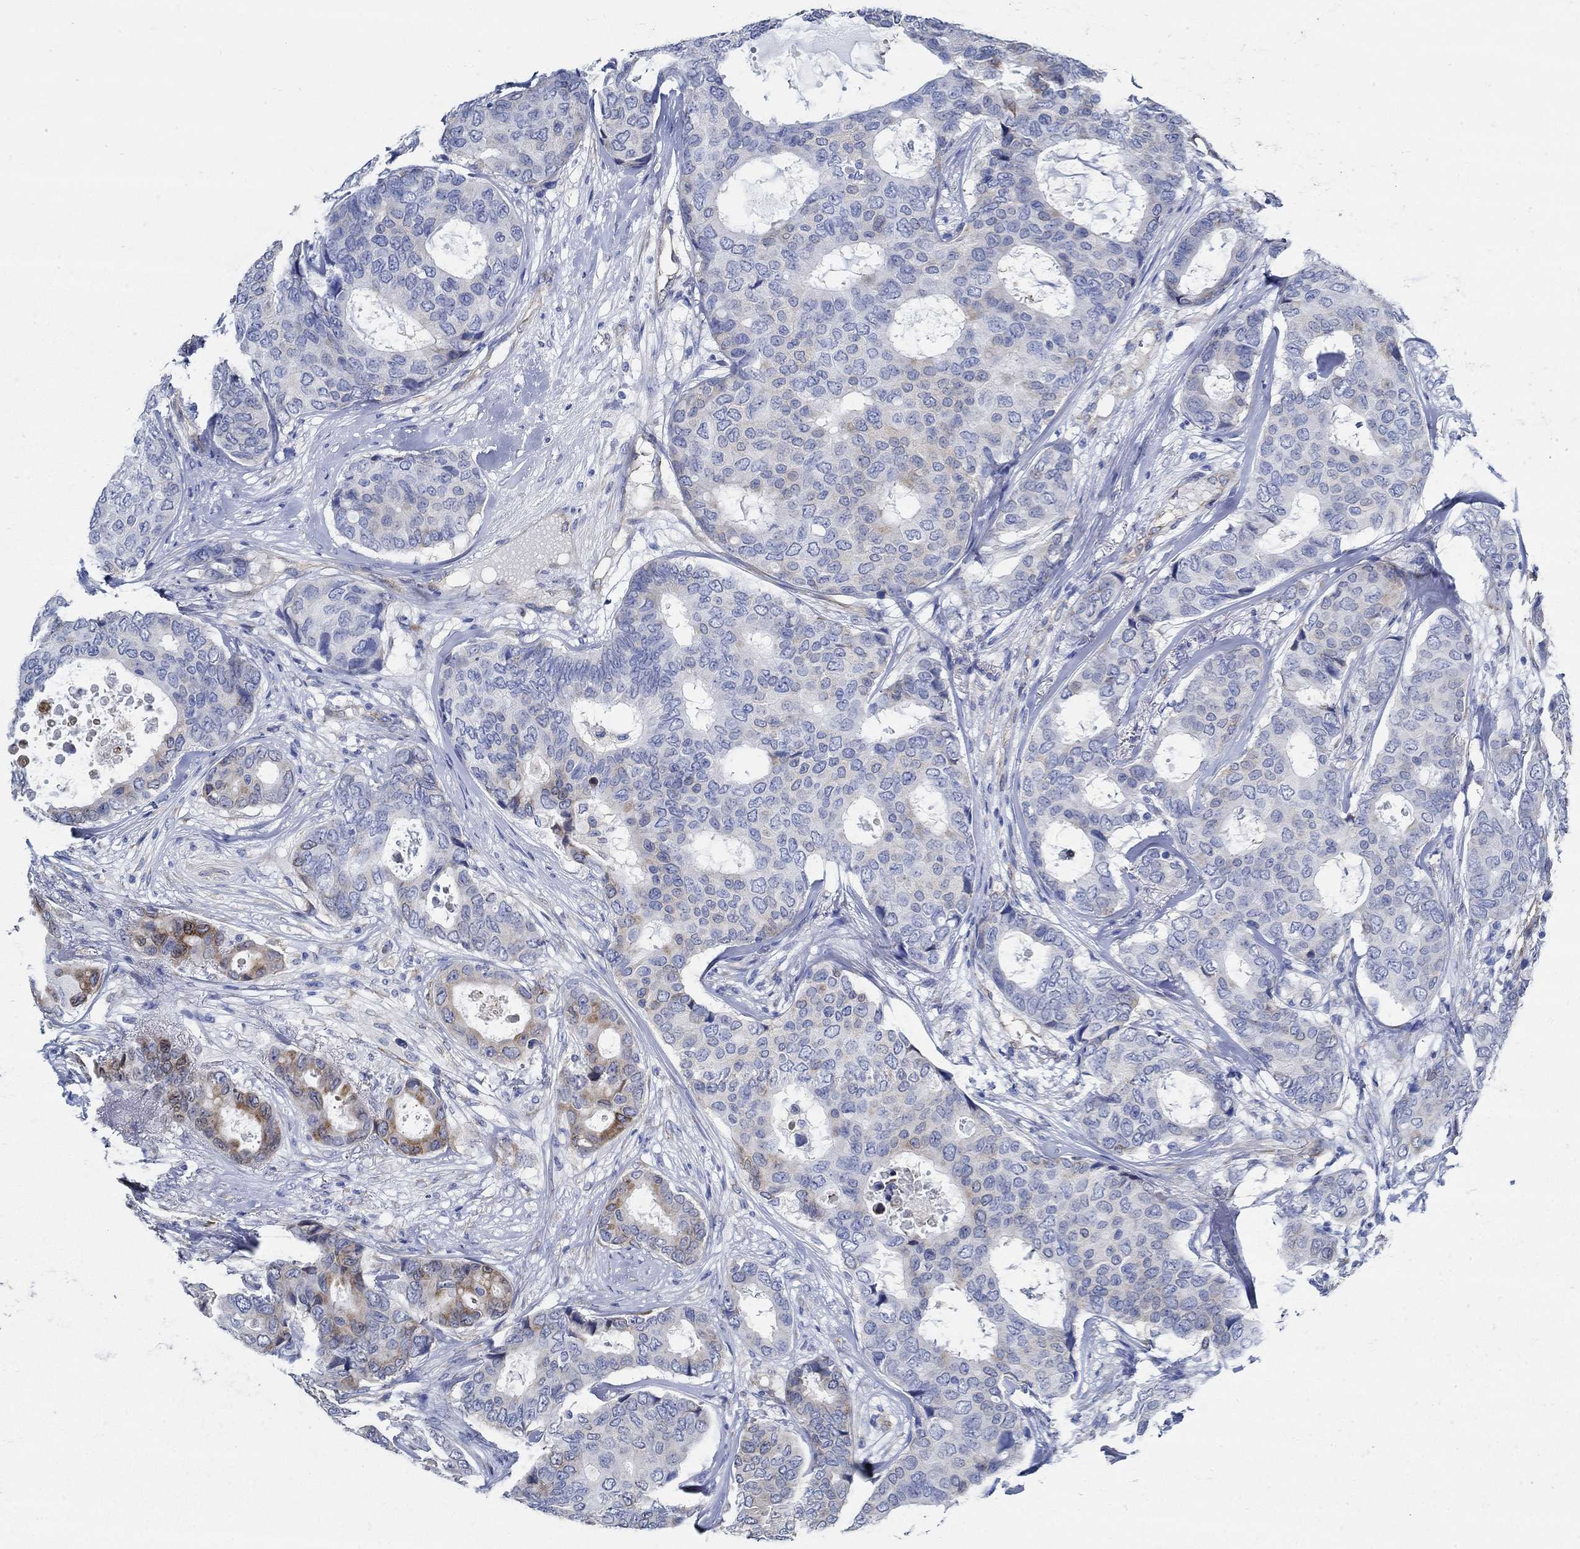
{"staining": {"intensity": "strong", "quantity": "<25%", "location": "cytoplasmic/membranous"}, "tissue": "breast cancer", "cell_type": "Tumor cells", "image_type": "cancer", "snomed": [{"axis": "morphology", "description": "Duct carcinoma"}, {"axis": "topography", "description": "Breast"}], "caption": "IHC of human breast cancer (intraductal carcinoma) demonstrates medium levels of strong cytoplasmic/membranous expression in approximately <25% of tumor cells.", "gene": "HECW2", "patient": {"sex": "female", "age": 75}}